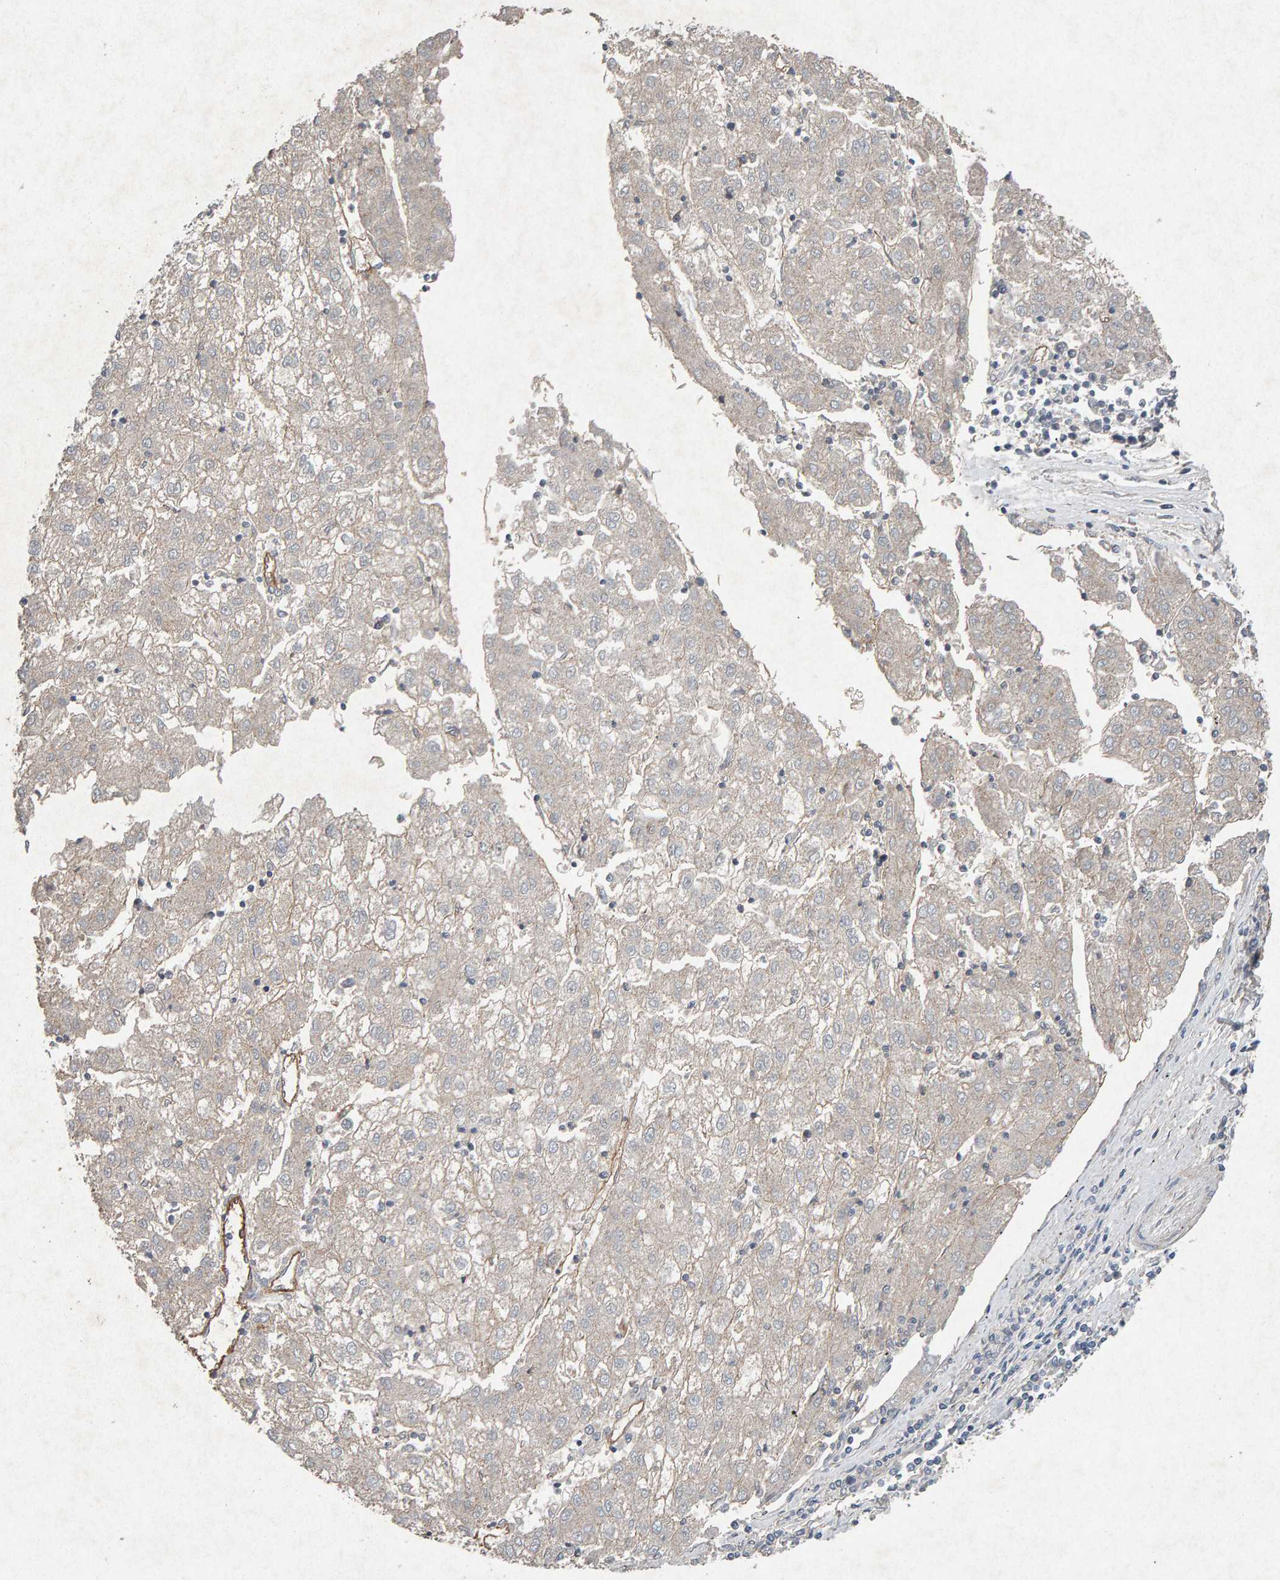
{"staining": {"intensity": "negative", "quantity": "none", "location": "none"}, "tissue": "liver cancer", "cell_type": "Tumor cells", "image_type": "cancer", "snomed": [{"axis": "morphology", "description": "Carcinoma, Hepatocellular, NOS"}, {"axis": "topography", "description": "Liver"}], "caption": "IHC of hepatocellular carcinoma (liver) displays no expression in tumor cells.", "gene": "PTPRM", "patient": {"sex": "male", "age": 72}}